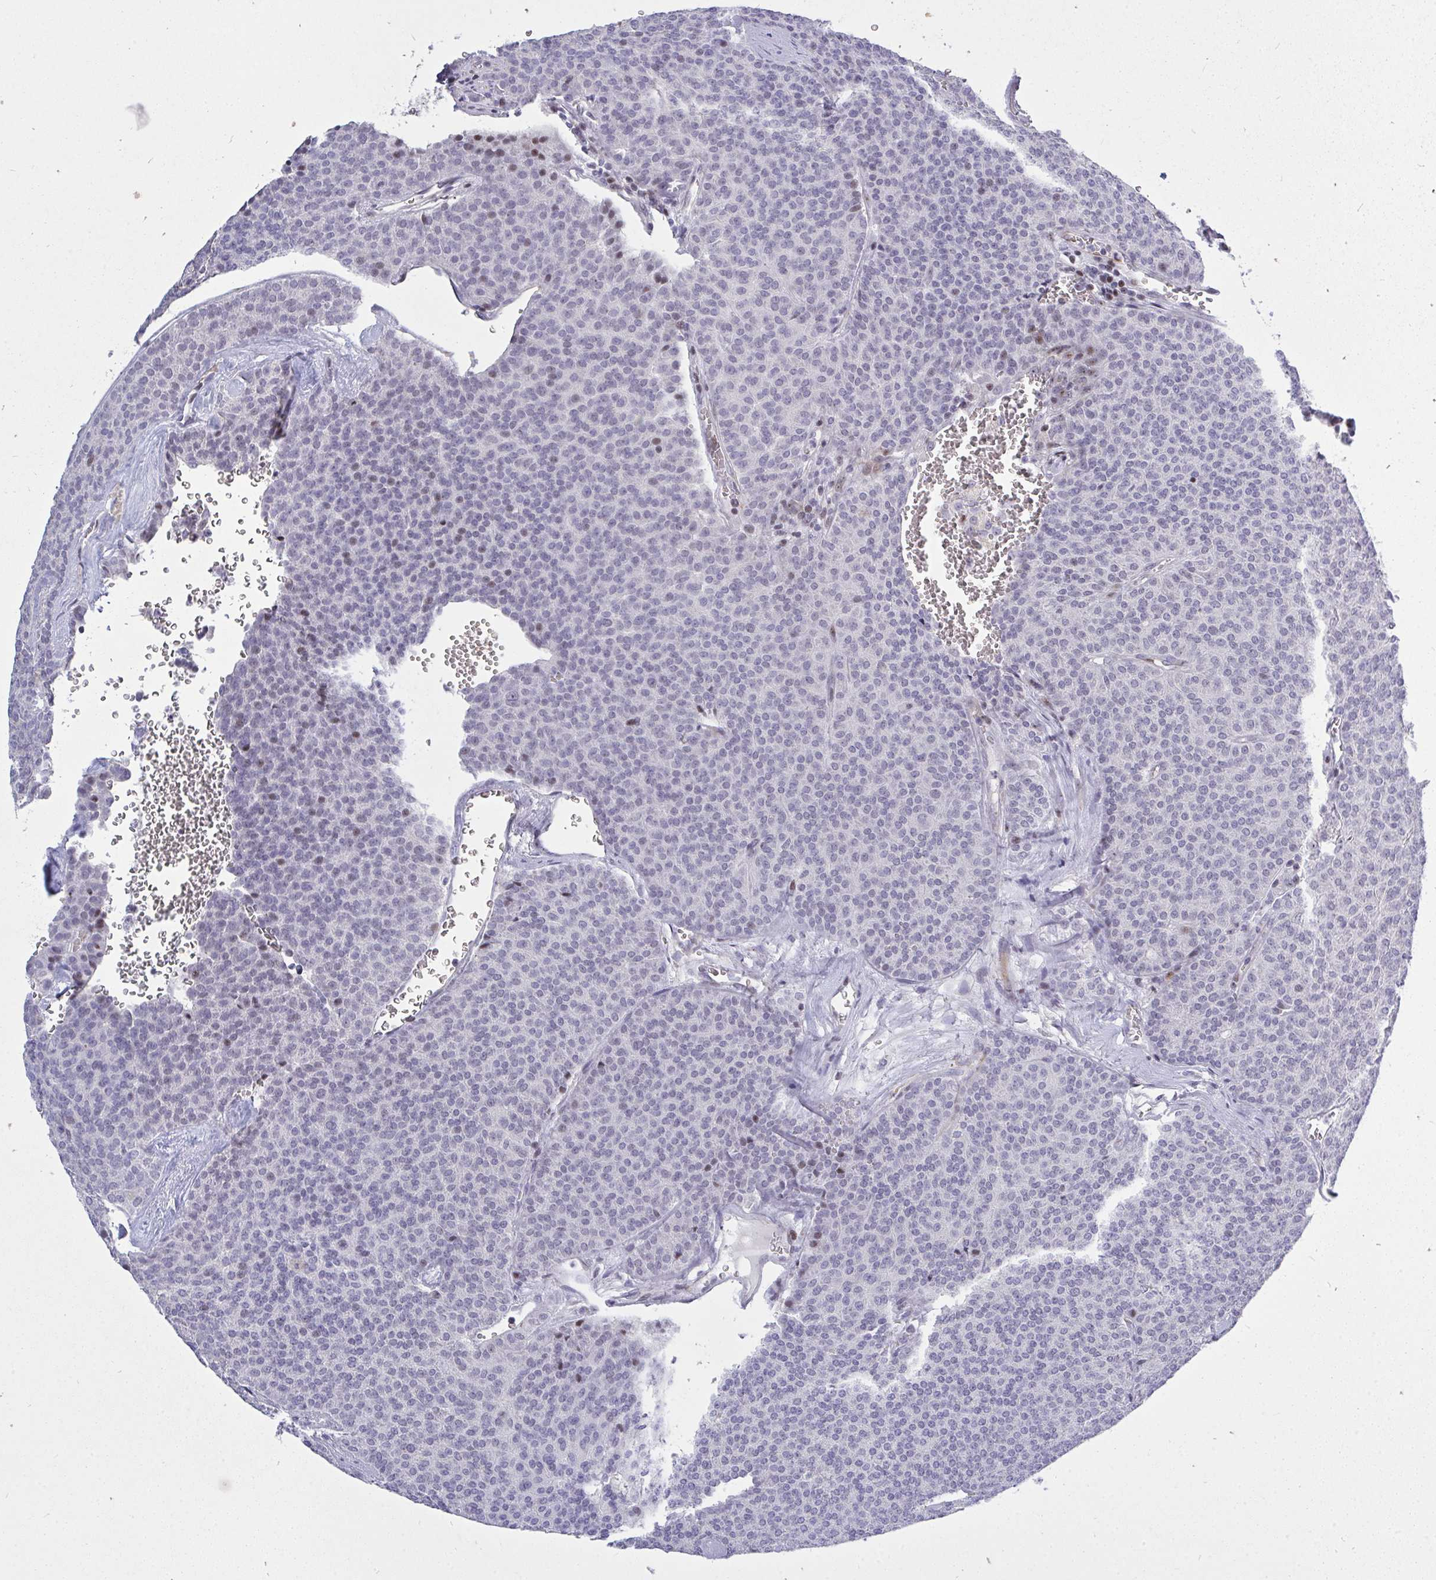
{"staining": {"intensity": "weak", "quantity": "<25%", "location": "nuclear"}, "tissue": "carcinoid", "cell_type": "Tumor cells", "image_type": "cancer", "snomed": [{"axis": "morphology", "description": "Carcinoid, malignant, NOS"}, {"axis": "topography", "description": "Lung"}], "caption": "Immunohistochemistry (IHC) image of neoplastic tissue: human carcinoid (malignant) stained with DAB reveals no significant protein positivity in tumor cells.", "gene": "PLPPR3", "patient": {"sex": "male", "age": 61}}